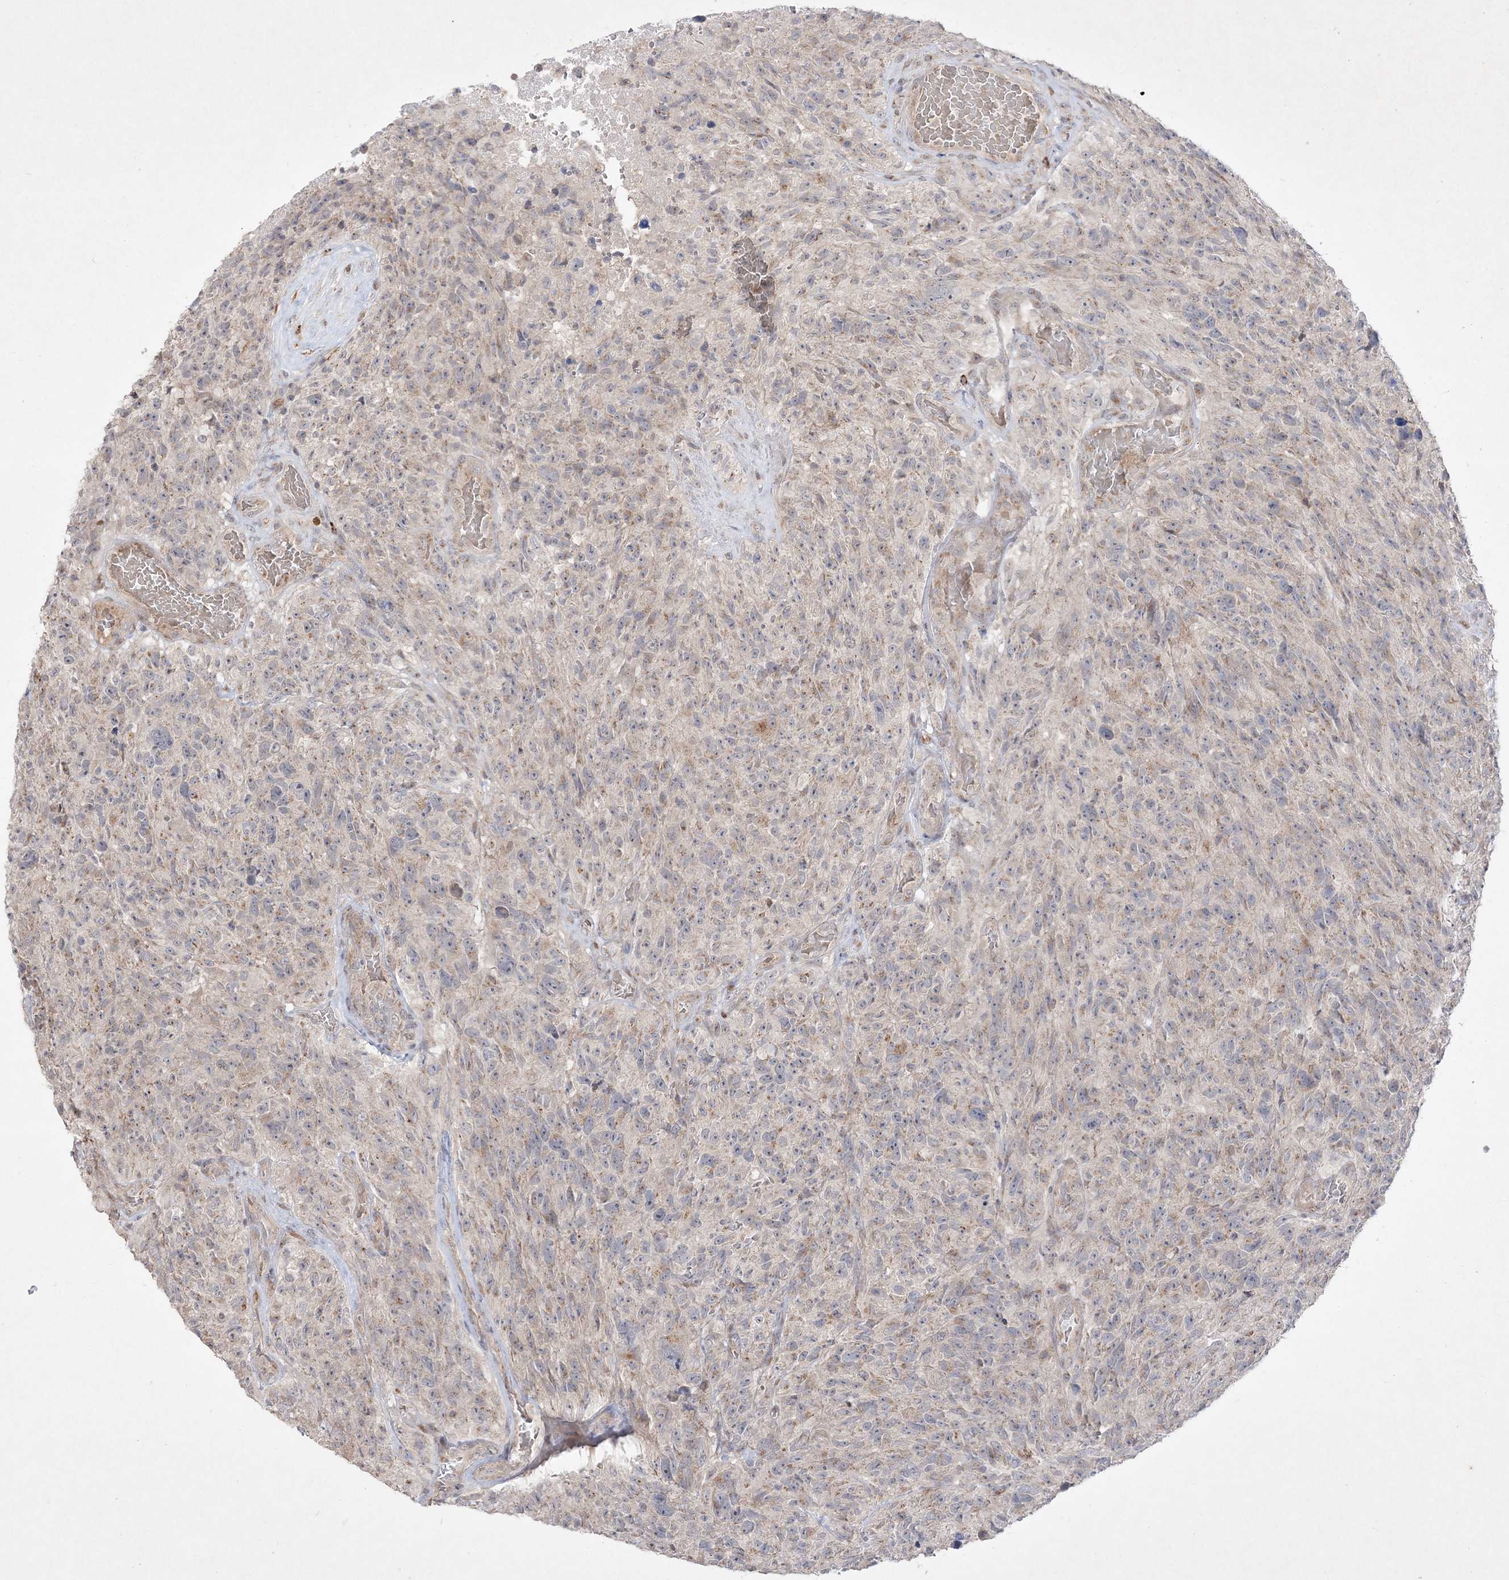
{"staining": {"intensity": "negative", "quantity": "none", "location": "none"}, "tissue": "glioma", "cell_type": "Tumor cells", "image_type": "cancer", "snomed": [{"axis": "morphology", "description": "Glioma, malignant, High grade"}, {"axis": "topography", "description": "Brain"}], "caption": "The photomicrograph exhibits no staining of tumor cells in malignant glioma (high-grade).", "gene": "CLNK", "patient": {"sex": "male", "age": 69}}